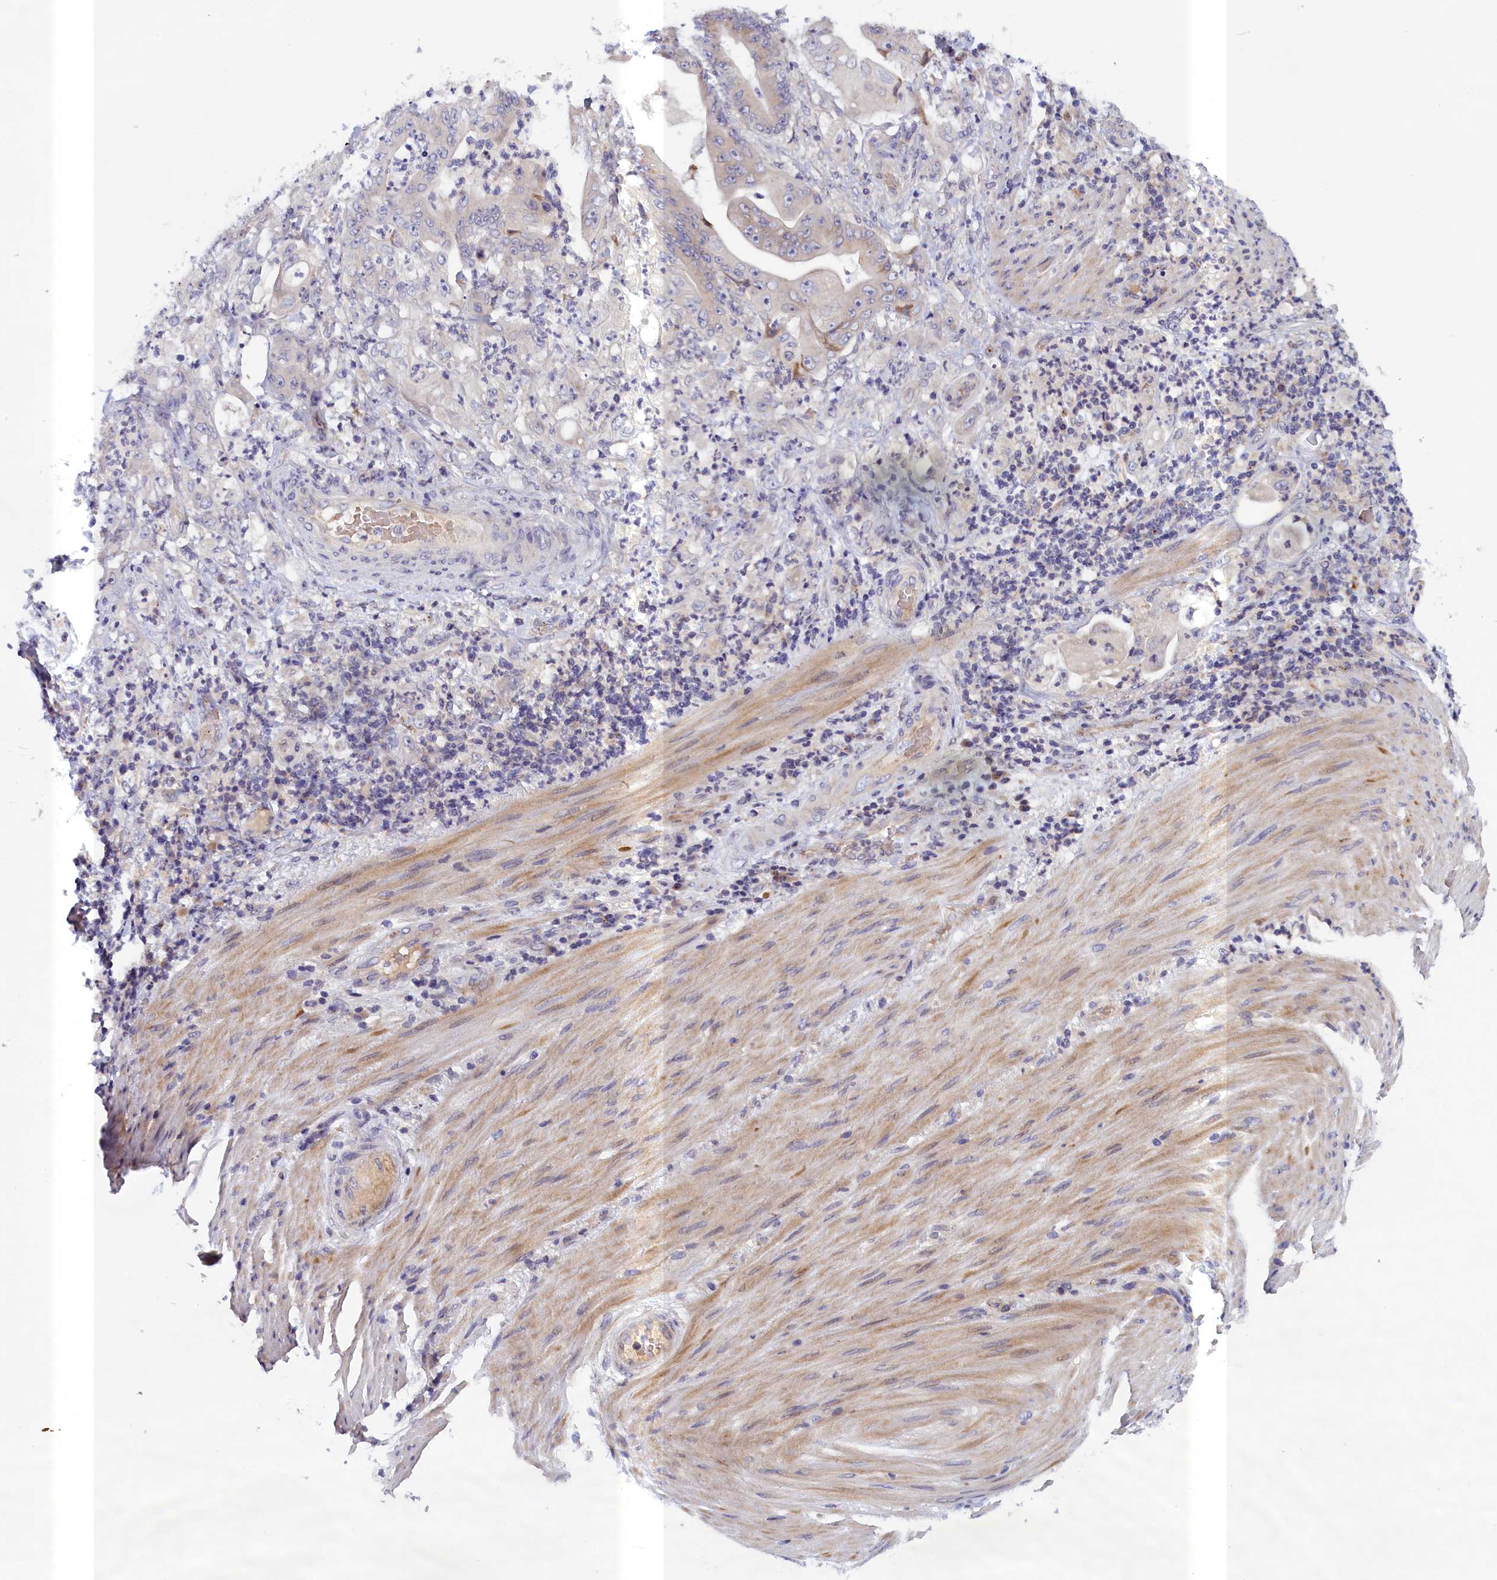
{"staining": {"intensity": "negative", "quantity": "none", "location": "none"}, "tissue": "stomach cancer", "cell_type": "Tumor cells", "image_type": "cancer", "snomed": [{"axis": "morphology", "description": "Adenocarcinoma, NOS"}, {"axis": "topography", "description": "Stomach"}], "caption": "The image demonstrates no significant expression in tumor cells of stomach cancer.", "gene": "IGFALS", "patient": {"sex": "female", "age": 73}}